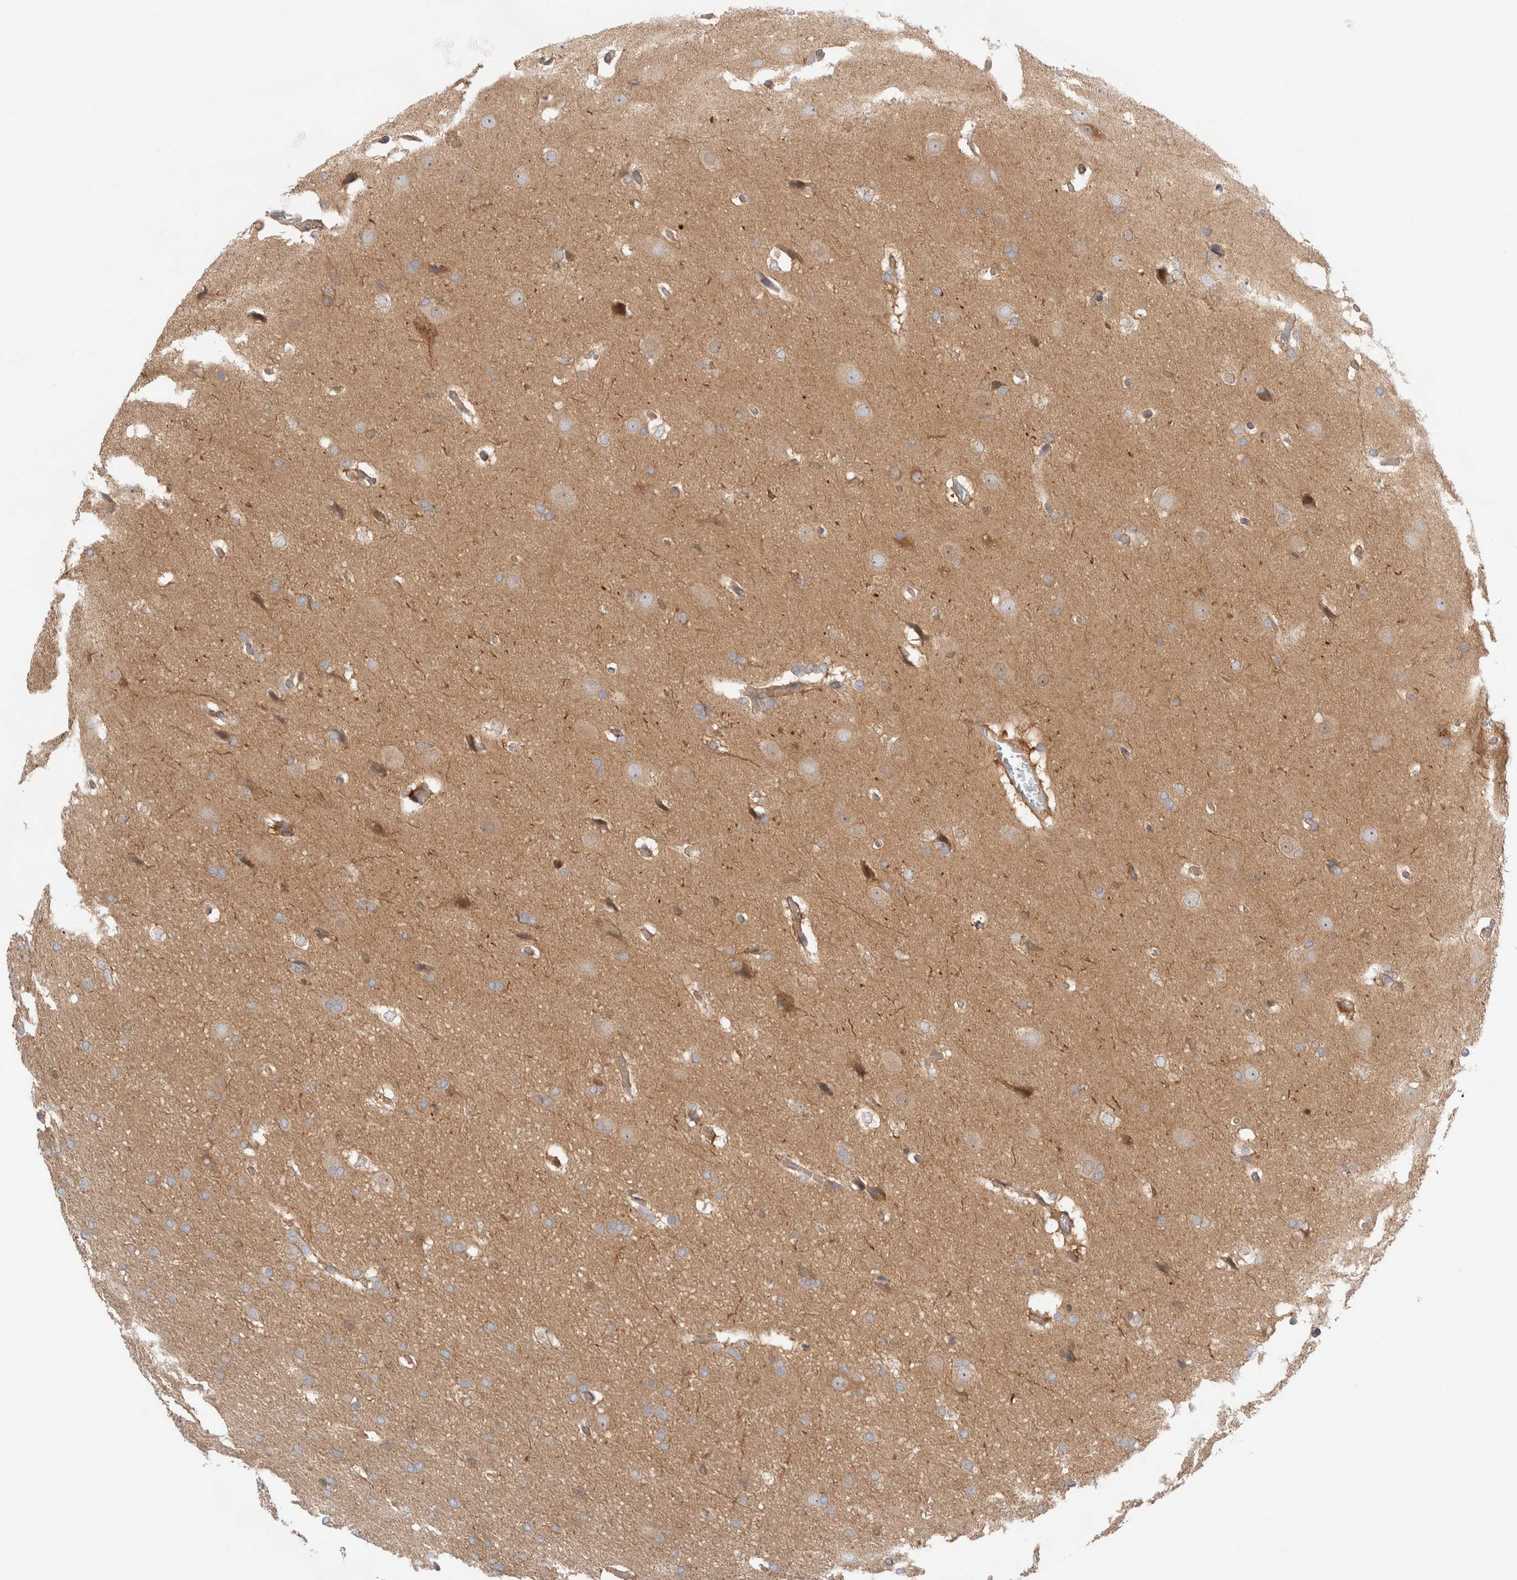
{"staining": {"intensity": "moderate", "quantity": ">75%", "location": "cytoplasmic/membranous"}, "tissue": "glioma", "cell_type": "Tumor cells", "image_type": "cancer", "snomed": [{"axis": "morphology", "description": "Glioma, malignant, Low grade"}, {"axis": "topography", "description": "Brain"}], "caption": "Moderate cytoplasmic/membranous protein staining is present in approximately >75% of tumor cells in low-grade glioma (malignant). Nuclei are stained in blue.", "gene": "KLHL14", "patient": {"sex": "female", "age": 37}}